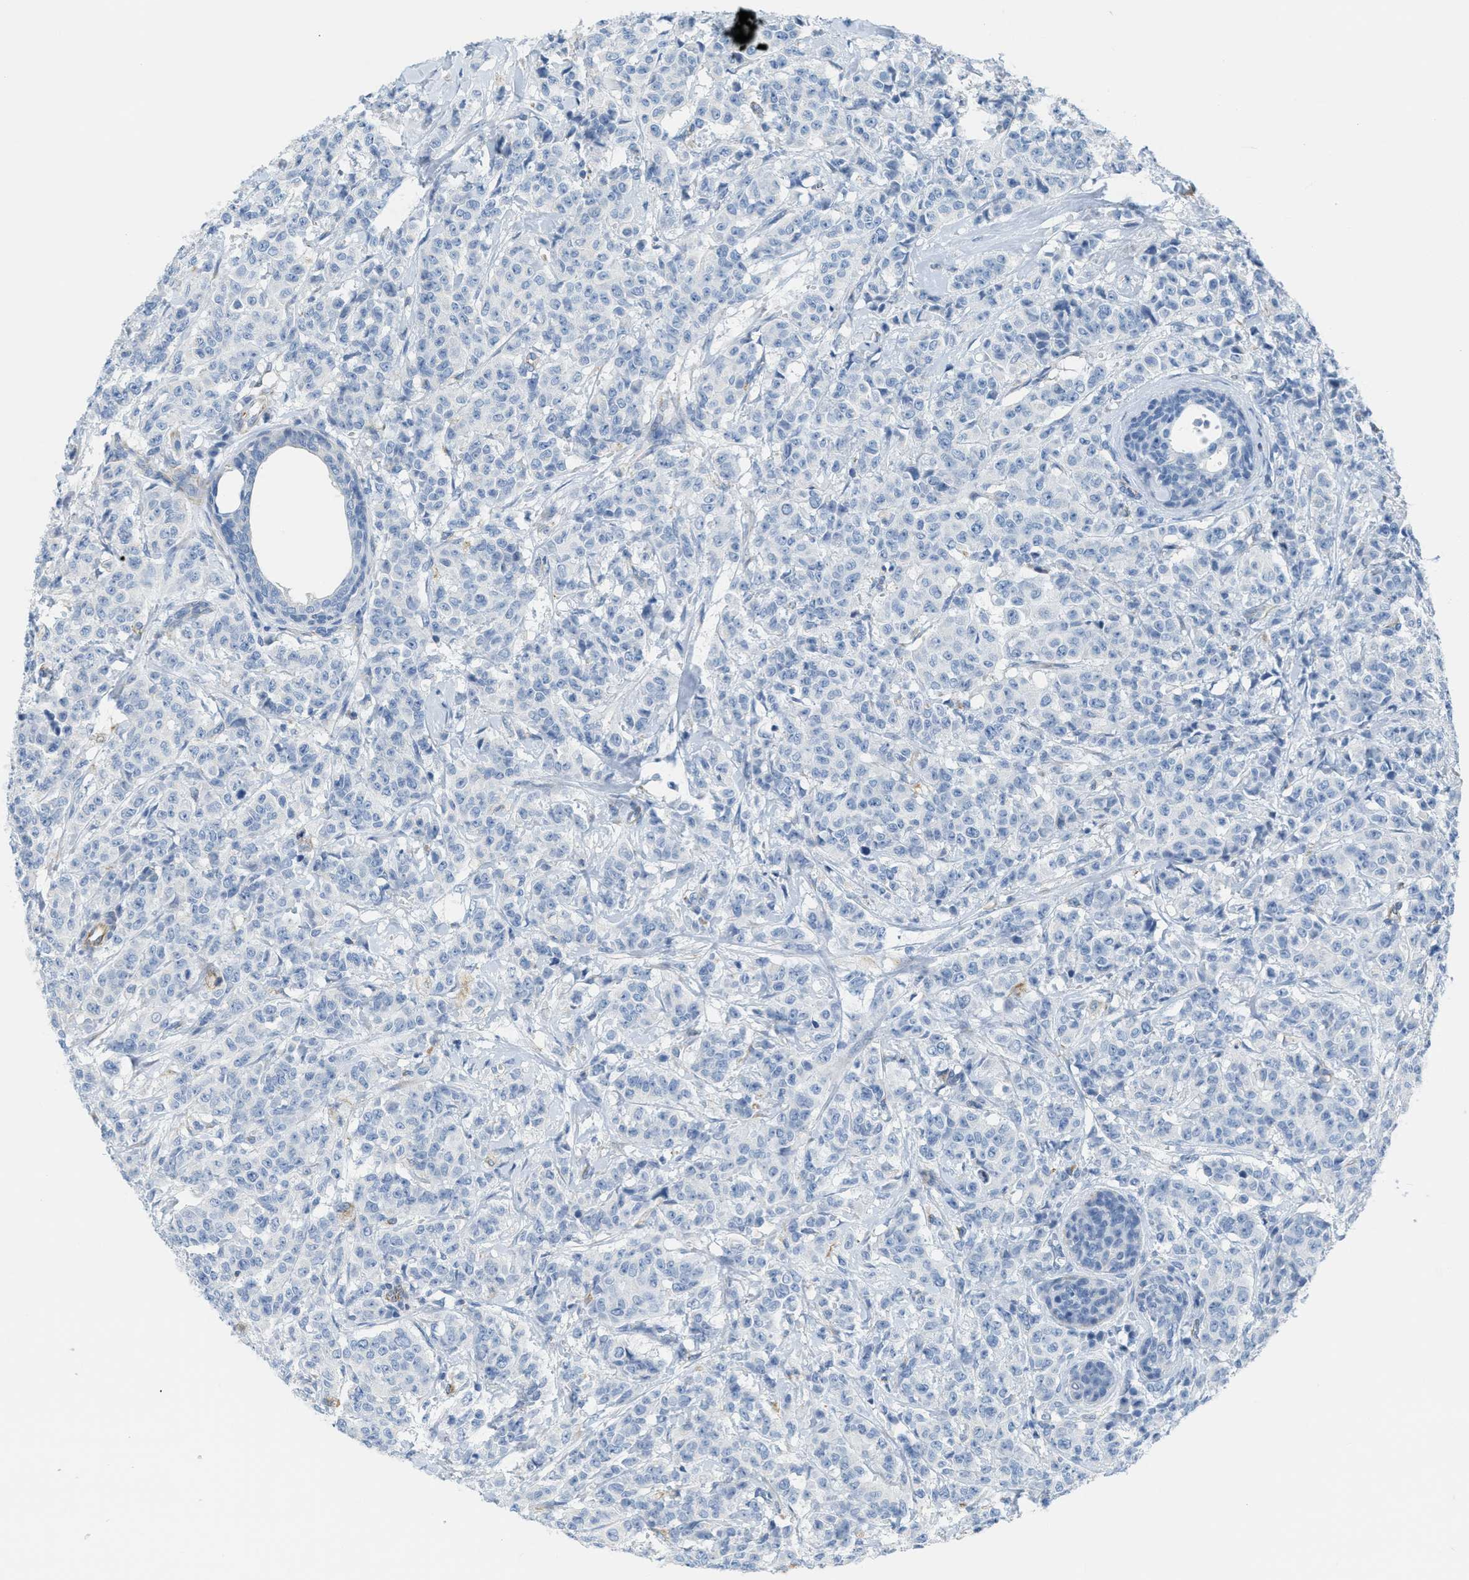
{"staining": {"intensity": "negative", "quantity": "none", "location": "none"}, "tissue": "breast cancer", "cell_type": "Tumor cells", "image_type": "cancer", "snomed": [{"axis": "morphology", "description": "Normal tissue, NOS"}, {"axis": "morphology", "description": "Duct carcinoma"}, {"axis": "topography", "description": "Breast"}], "caption": "The histopathology image shows no significant expression in tumor cells of infiltrating ductal carcinoma (breast).", "gene": "SLC12A1", "patient": {"sex": "female", "age": 40}}